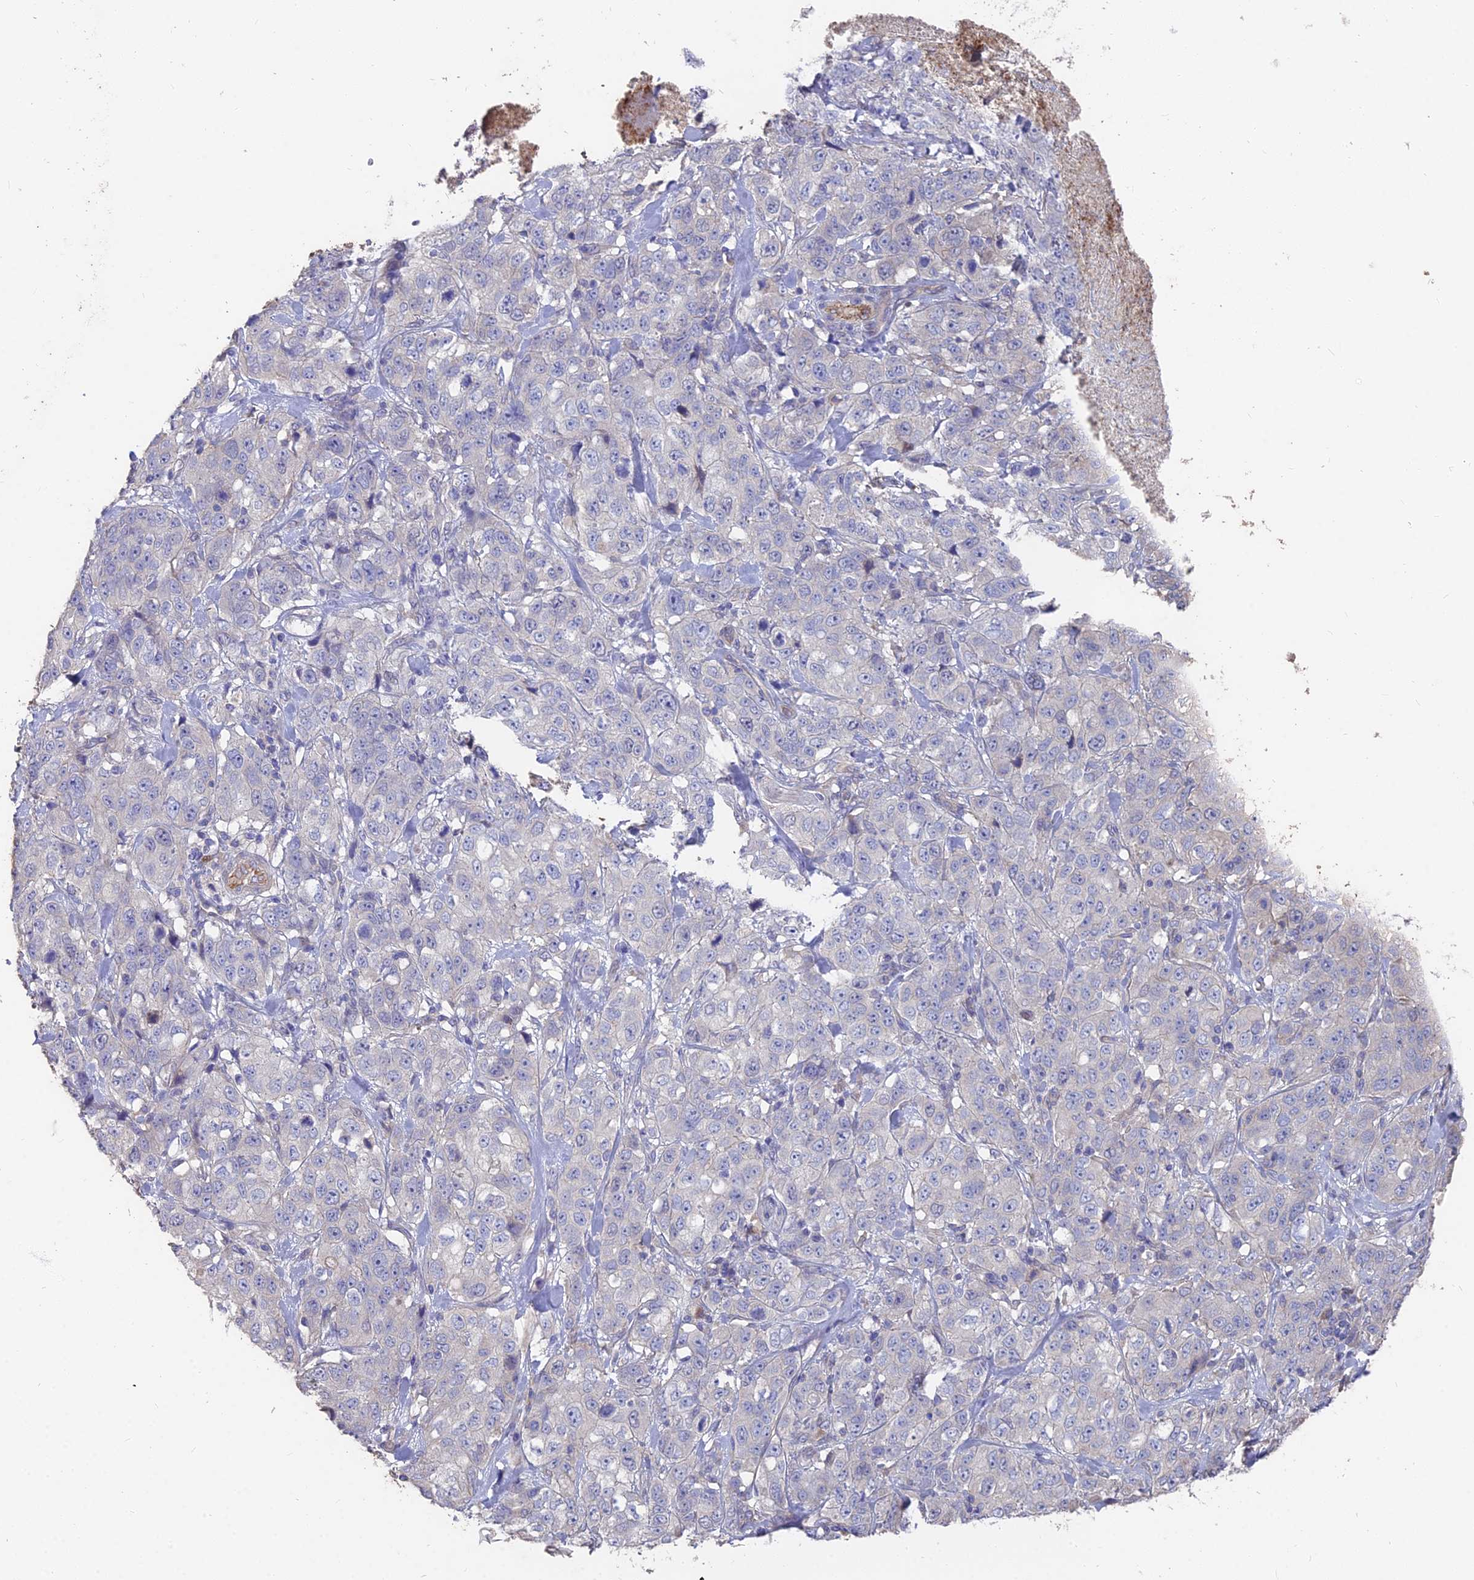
{"staining": {"intensity": "negative", "quantity": "none", "location": "none"}, "tissue": "stomach cancer", "cell_type": "Tumor cells", "image_type": "cancer", "snomed": [{"axis": "morphology", "description": "Adenocarcinoma, NOS"}, {"axis": "topography", "description": "Stomach"}], "caption": "A histopathology image of stomach adenocarcinoma stained for a protein reveals no brown staining in tumor cells.", "gene": "FAM168B", "patient": {"sex": "male", "age": 48}}